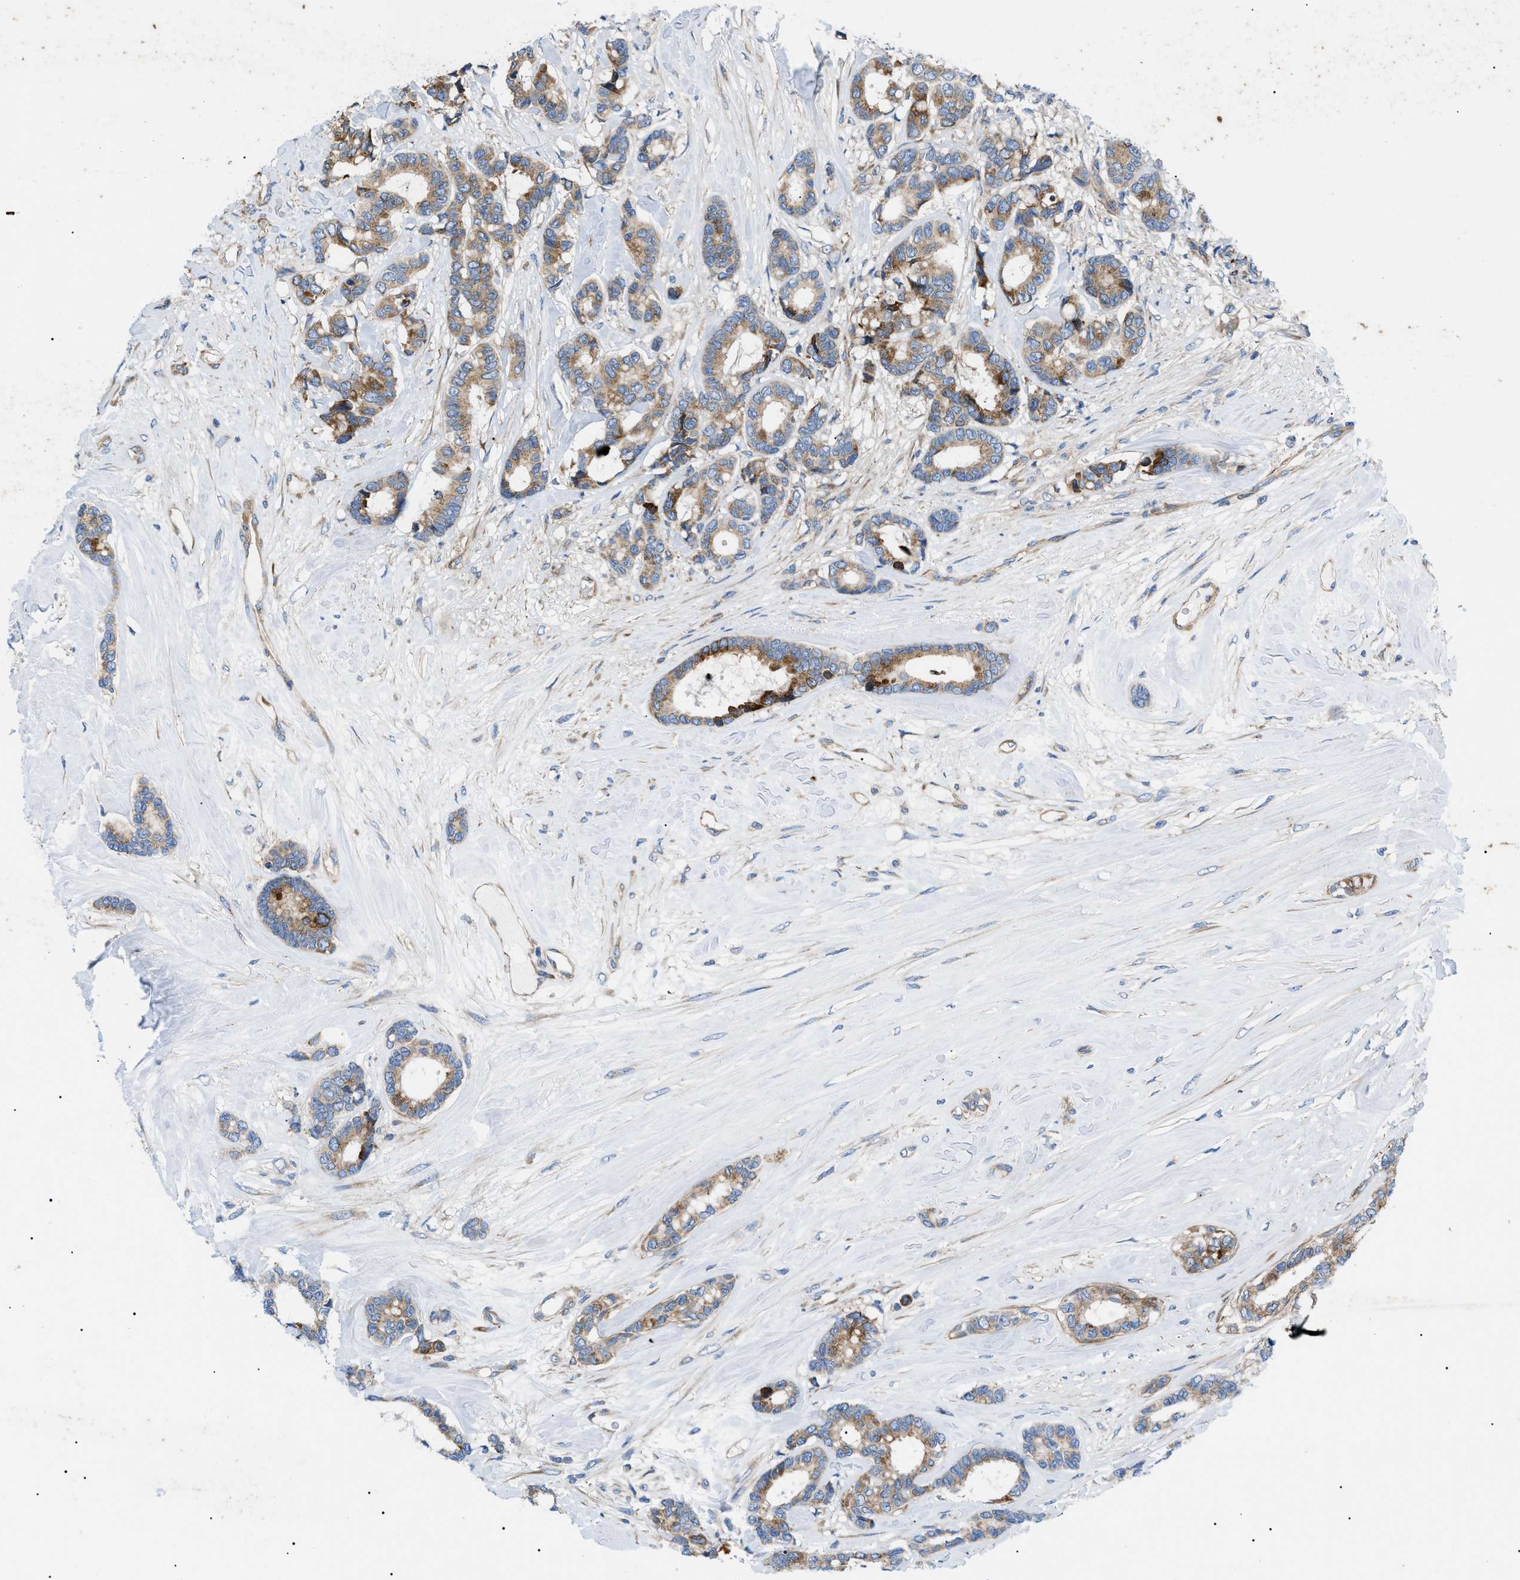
{"staining": {"intensity": "moderate", "quantity": ">75%", "location": "cytoplasmic/membranous"}, "tissue": "breast cancer", "cell_type": "Tumor cells", "image_type": "cancer", "snomed": [{"axis": "morphology", "description": "Duct carcinoma"}, {"axis": "topography", "description": "Breast"}], "caption": "Immunohistochemistry (IHC) staining of breast invasive ductal carcinoma, which reveals medium levels of moderate cytoplasmic/membranous expression in about >75% of tumor cells indicating moderate cytoplasmic/membranous protein positivity. The staining was performed using DAB (brown) for protein detection and nuclei were counterstained in hematoxylin (blue).", "gene": "HSPB8", "patient": {"sex": "female", "age": 87}}